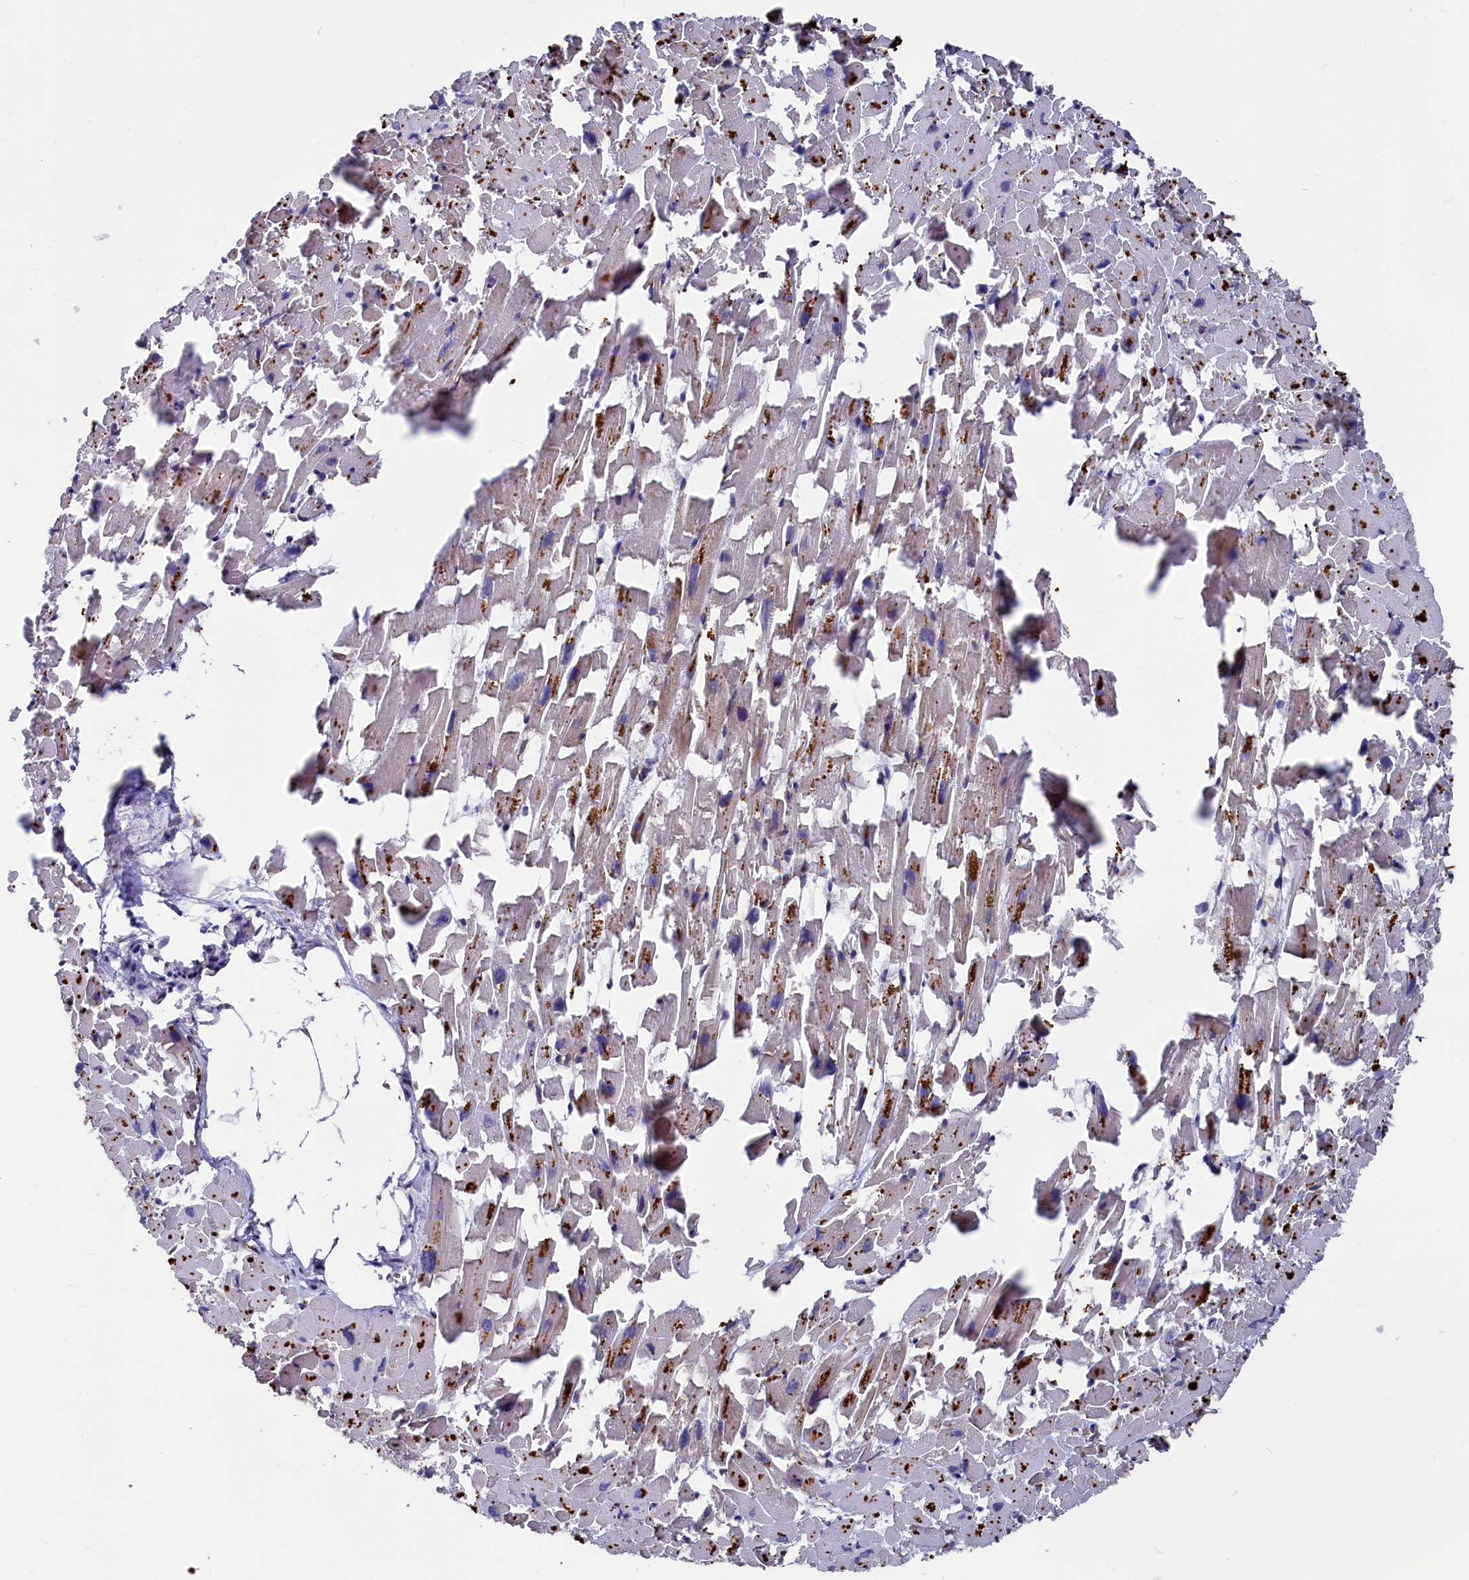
{"staining": {"intensity": "weak", "quantity": "<25%", "location": "cytoplasmic/membranous"}, "tissue": "heart muscle", "cell_type": "Cardiomyocytes", "image_type": "normal", "snomed": [{"axis": "morphology", "description": "Normal tissue, NOS"}, {"axis": "topography", "description": "Heart"}], "caption": "Immunohistochemistry (IHC) photomicrograph of benign heart muscle: heart muscle stained with DAB (3,3'-diaminobenzidine) demonstrates no significant protein positivity in cardiomyocytes.", "gene": "NEURL1B", "patient": {"sex": "female", "age": 64}}